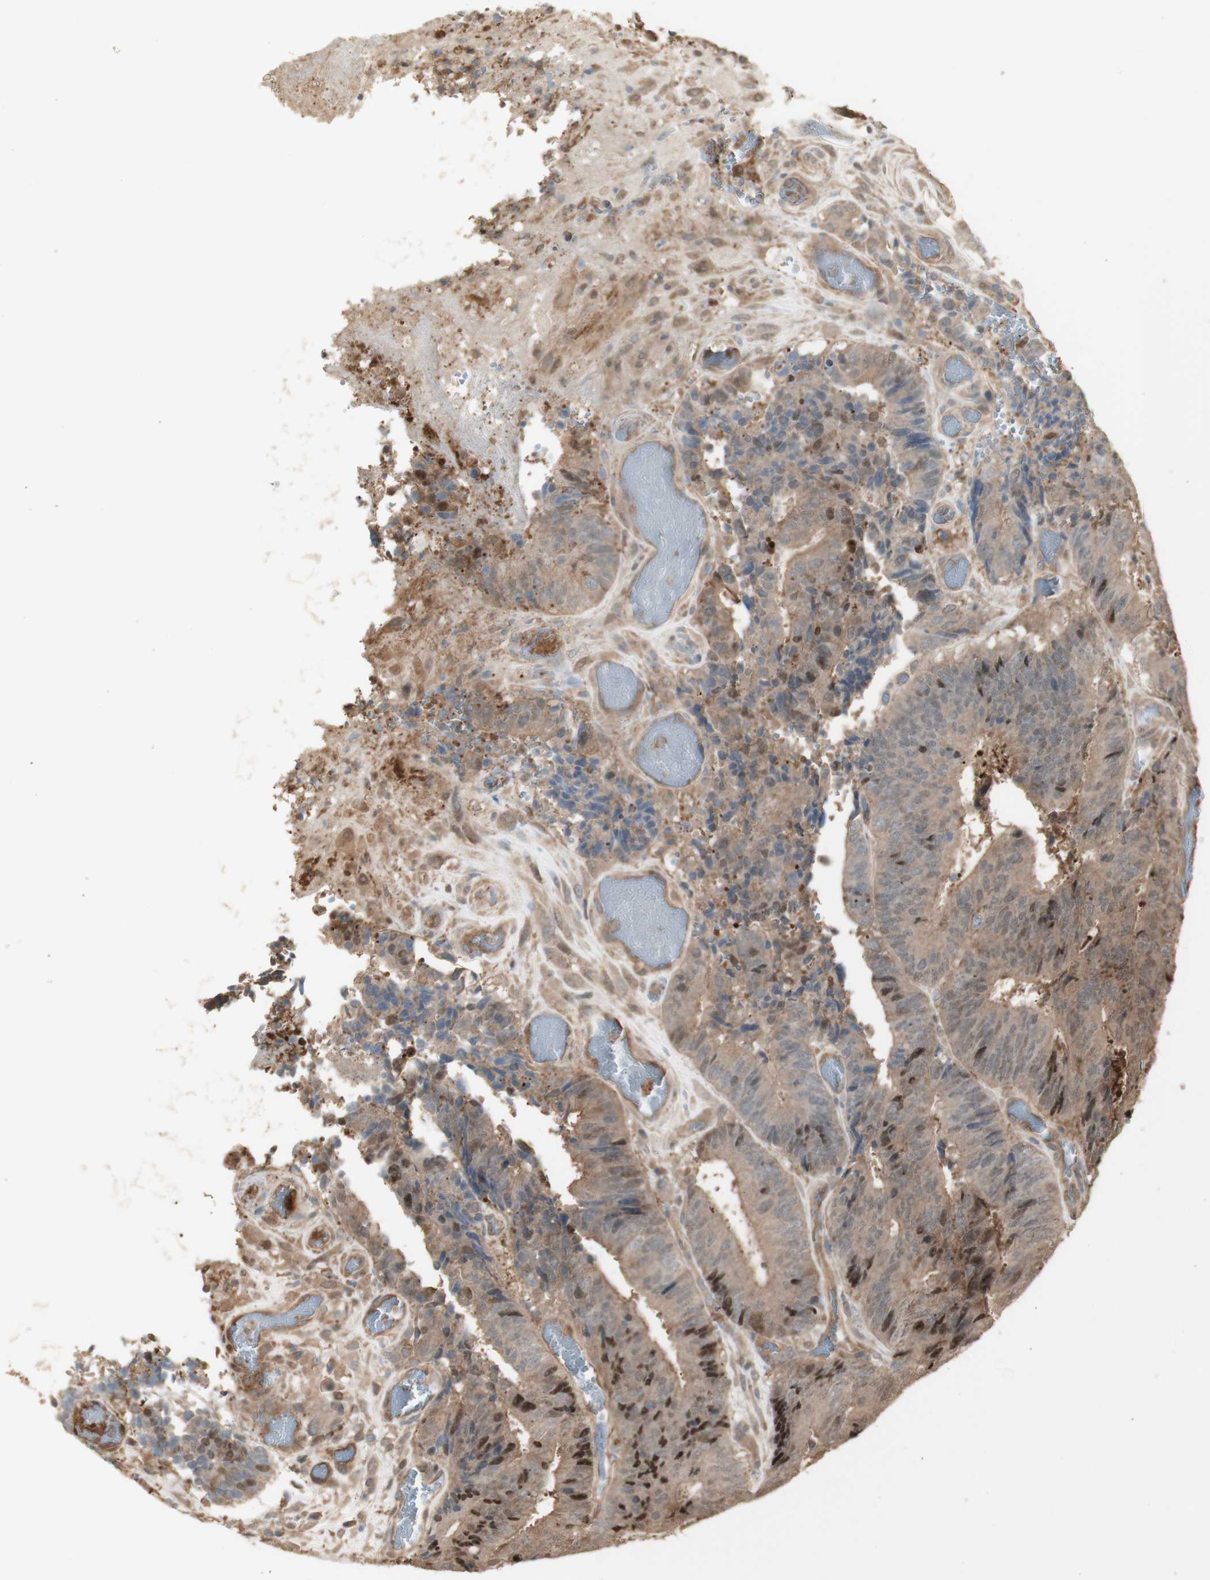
{"staining": {"intensity": "moderate", "quantity": ">75%", "location": "cytoplasmic/membranous,nuclear"}, "tissue": "colorectal cancer", "cell_type": "Tumor cells", "image_type": "cancer", "snomed": [{"axis": "morphology", "description": "Adenocarcinoma, NOS"}, {"axis": "topography", "description": "Rectum"}], "caption": "There is medium levels of moderate cytoplasmic/membranous and nuclear positivity in tumor cells of colorectal adenocarcinoma, as demonstrated by immunohistochemical staining (brown color).", "gene": "YWHAB", "patient": {"sex": "male", "age": 72}}